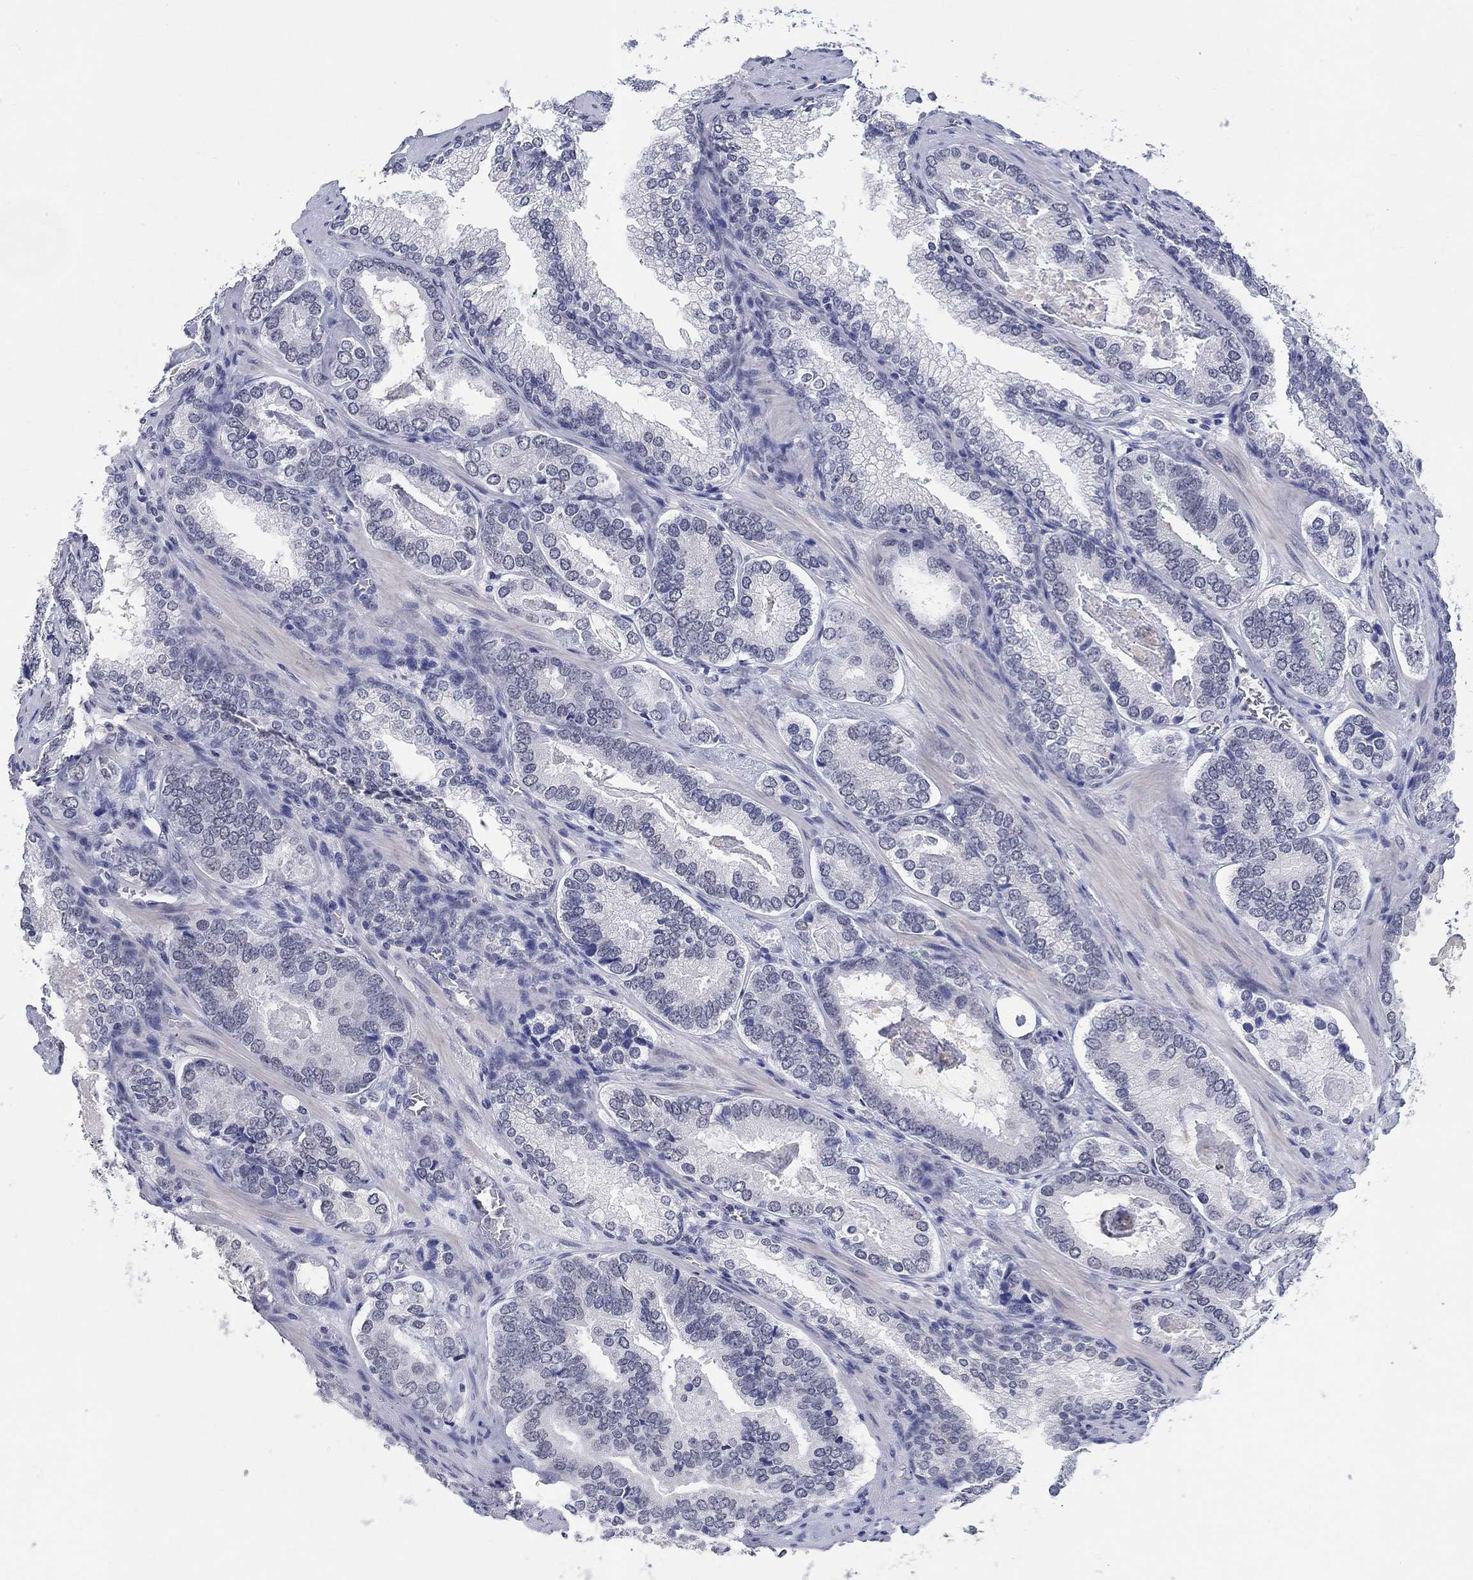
{"staining": {"intensity": "negative", "quantity": "none", "location": "none"}, "tissue": "prostate cancer", "cell_type": "Tumor cells", "image_type": "cancer", "snomed": [{"axis": "morphology", "description": "Adenocarcinoma, Low grade"}, {"axis": "topography", "description": "Prostate"}], "caption": "IHC image of prostate low-grade adenocarcinoma stained for a protein (brown), which displays no expression in tumor cells. (DAB immunohistochemistry (IHC), high magnification).", "gene": "ANKS1B", "patient": {"sex": "male", "age": 60}}